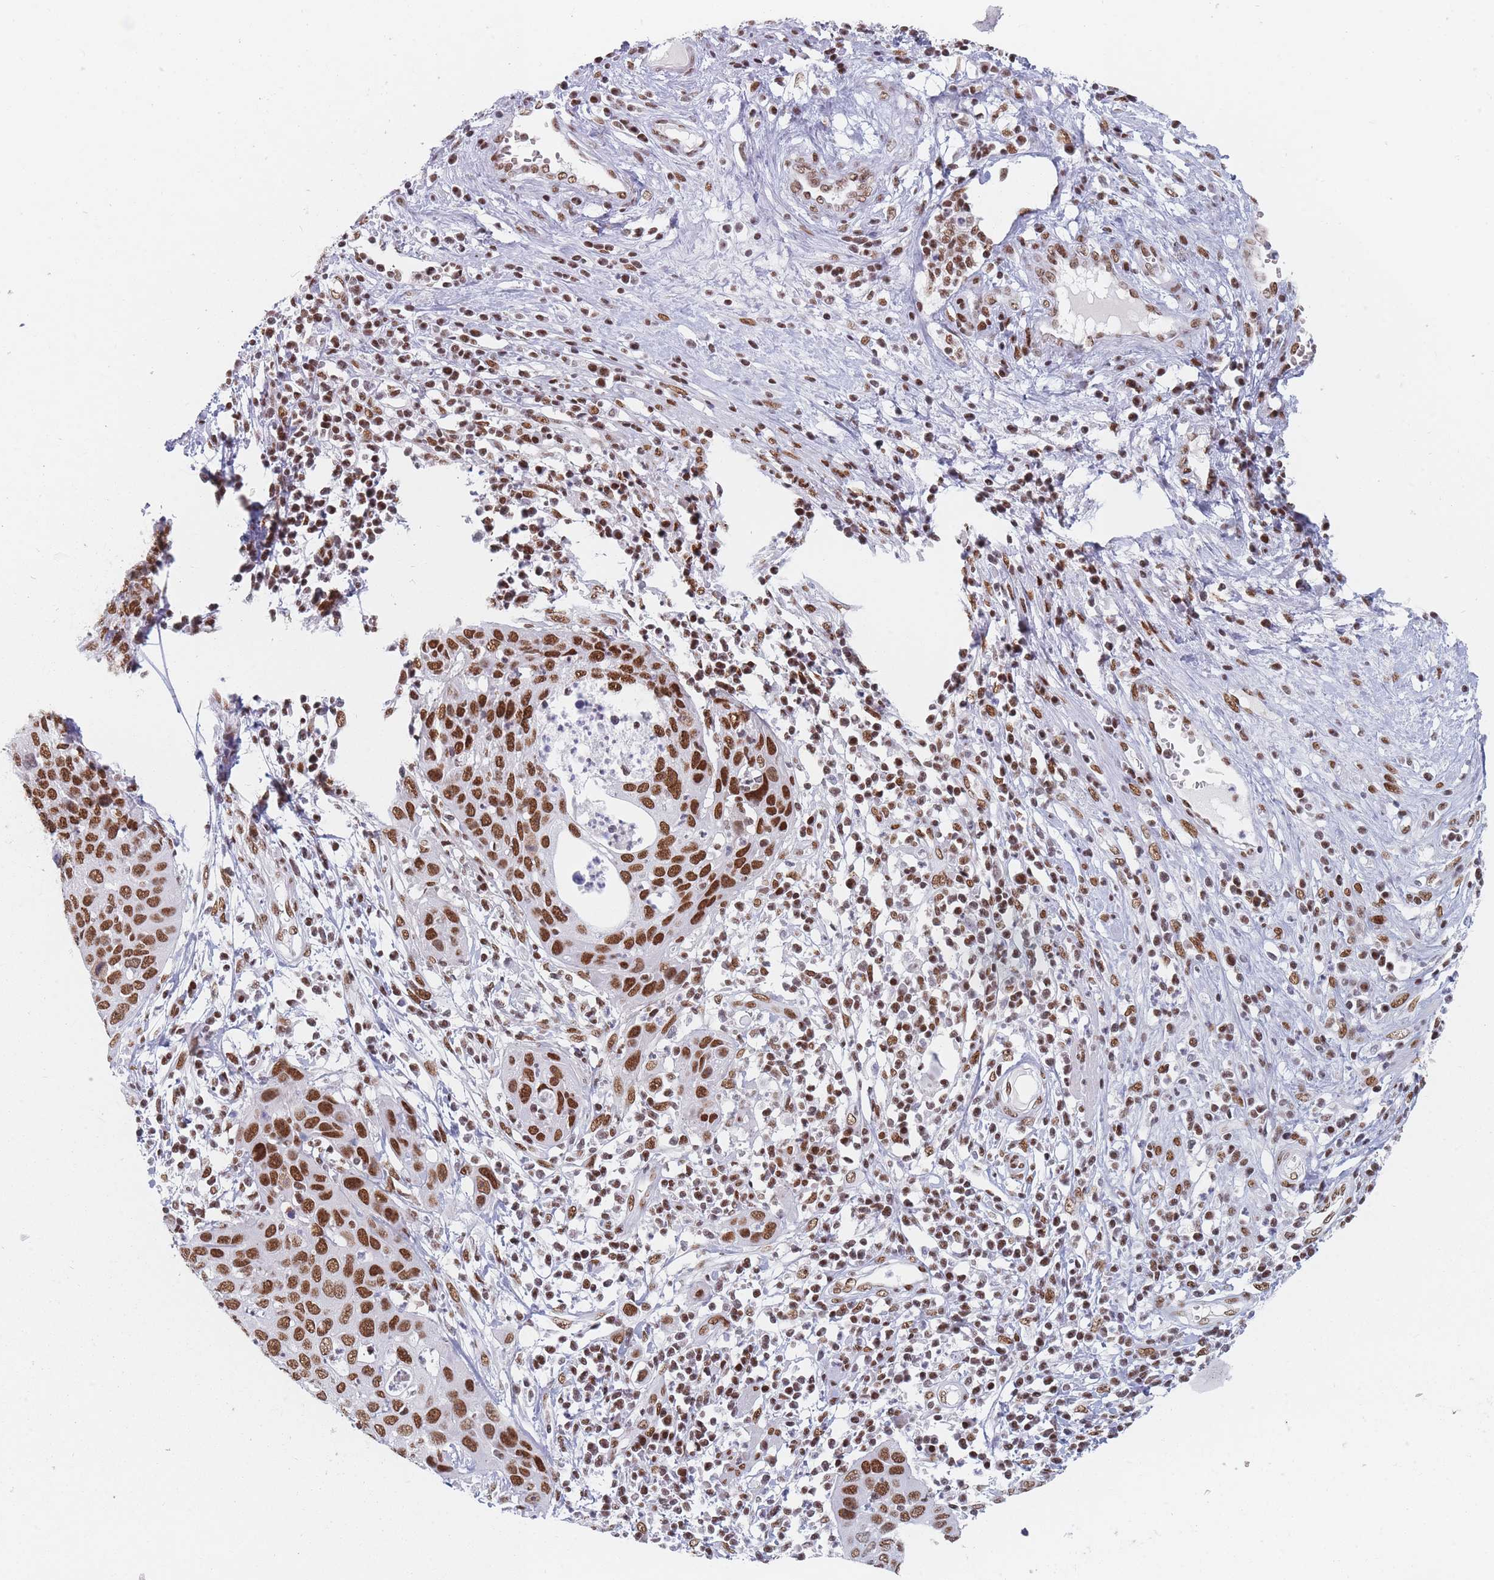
{"staining": {"intensity": "strong", "quantity": ">75%", "location": "nuclear"}, "tissue": "cervical cancer", "cell_type": "Tumor cells", "image_type": "cancer", "snomed": [{"axis": "morphology", "description": "Squamous cell carcinoma, NOS"}, {"axis": "topography", "description": "Cervix"}], "caption": "This photomicrograph shows immunohistochemistry staining of human cervical cancer (squamous cell carcinoma), with high strong nuclear staining in about >75% of tumor cells.", "gene": "SAFB2", "patient": {"sex": "female", "age": 36}}